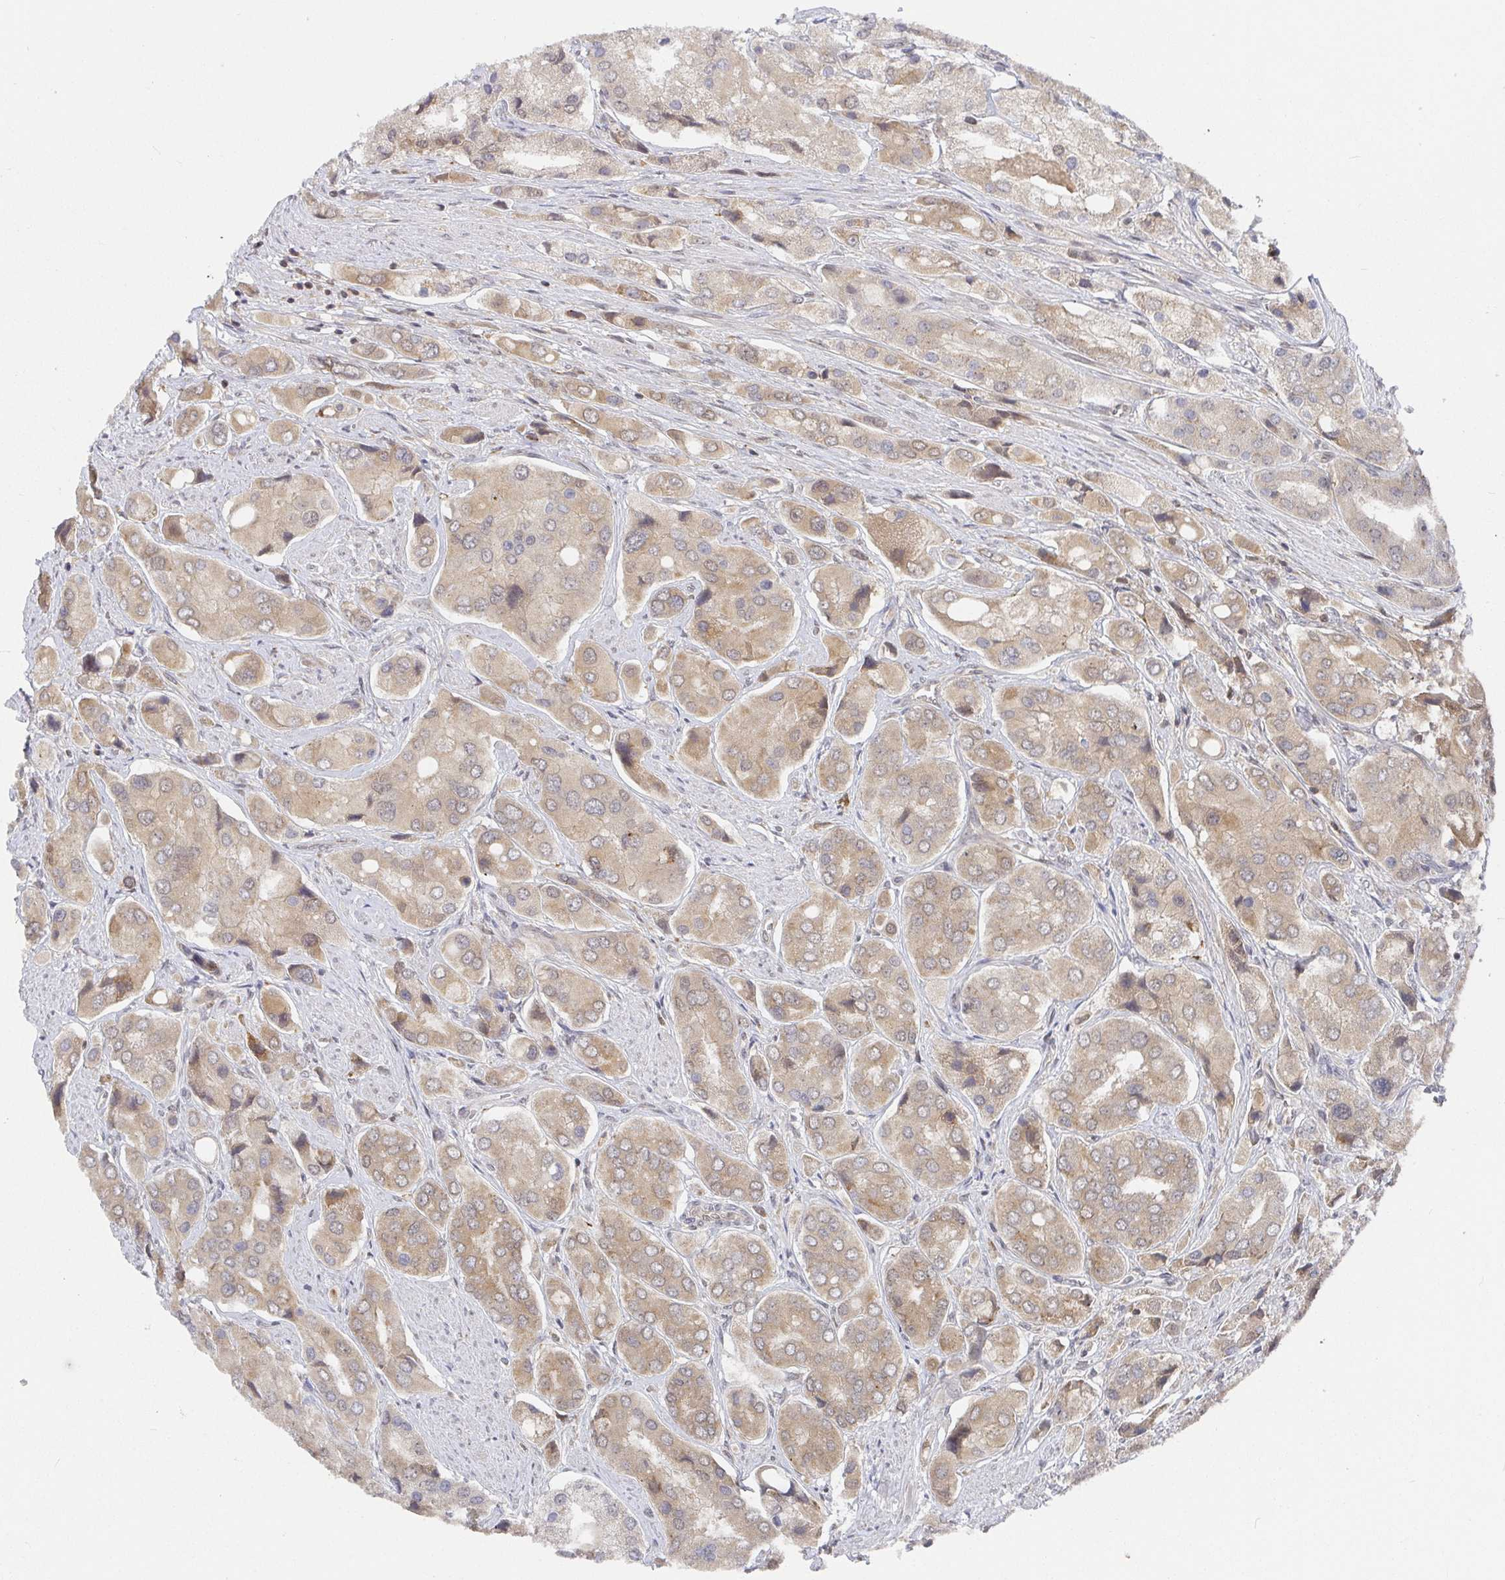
{"staining": {"intensity": "weak", "quantity": ">75%", "location": "cytoplasmic/membranous"}, "tissue": "prostate cancer", "cell_type": "Tumor cells", "image_type": "cancer", "snomed": [{"axis": "morphology", "description": "Adenocarcinoma, Low grade"}, {"axis": "topography", "description": "Prostate"}], "caption": "Protein staining of prostate cancer tissue exhibits weak cytoplasmic/membranous positivity in about >75% of tumor cells.", "gene": "ALG1", "patient": {"sex": "male", "age": 69}}